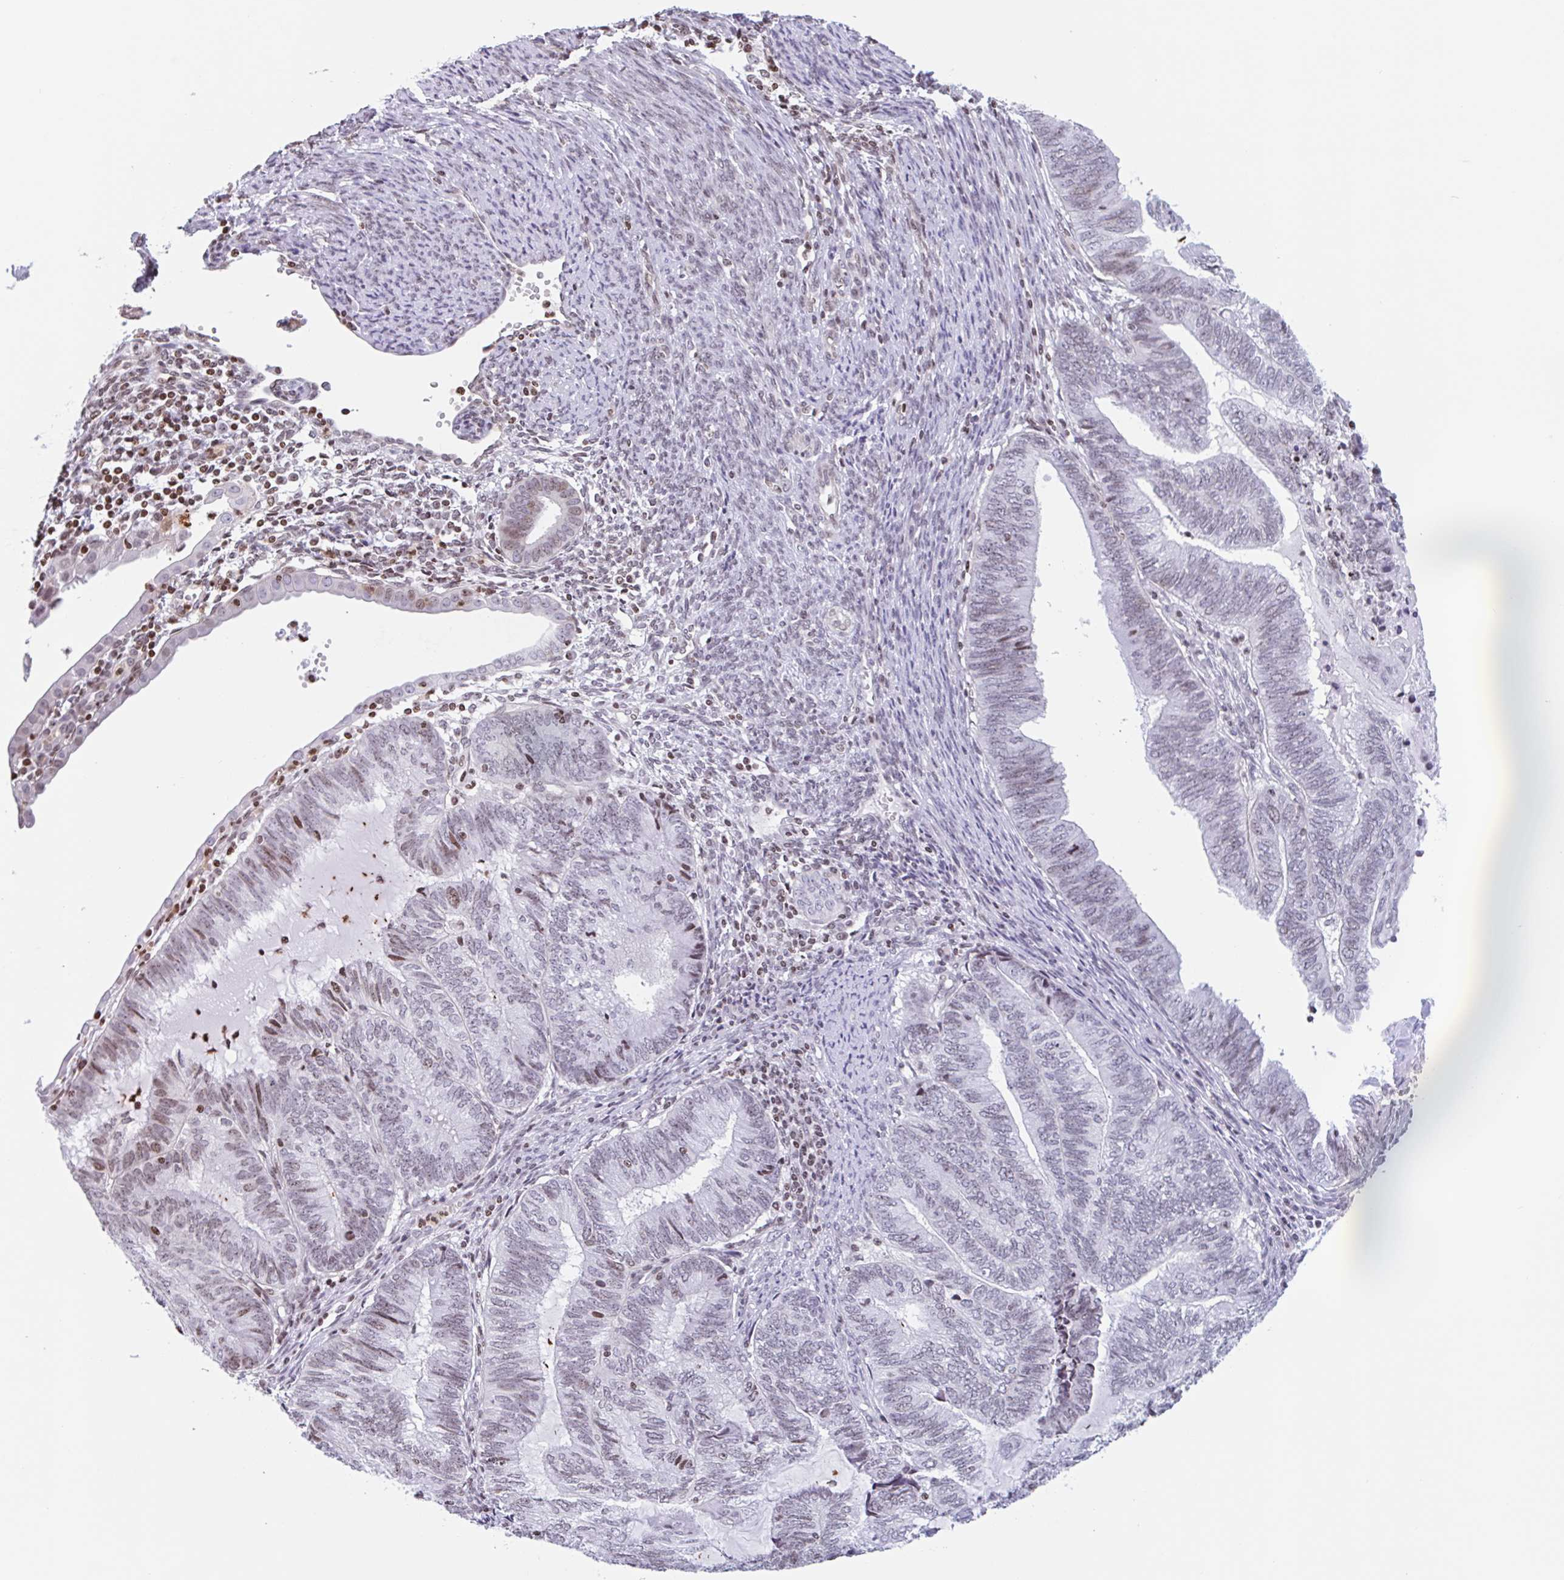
{"staining": {"intensity": "weak", "quantity": "25%-75%", "location": "nuclear"}, "tissue": "endometrial cancer", "cell_type": "Tumor cells", "image_type": "cancer", "snomed": [{"axis": "morphology", "description": "Adenocarcinoma, NOS"}, {"axis": "topography", "description": "Uterus"}, {"axis": "topography", "description": "Endometrium"}], "caption": "Immunohistochemical staining of human endometrial cancer (adenocarcinoma) shows weak nuclear protein expression in approximately 25%-75% of tumor cells.", "gene": "NOL6", "patient": {"sex": "female", "age": 70}}